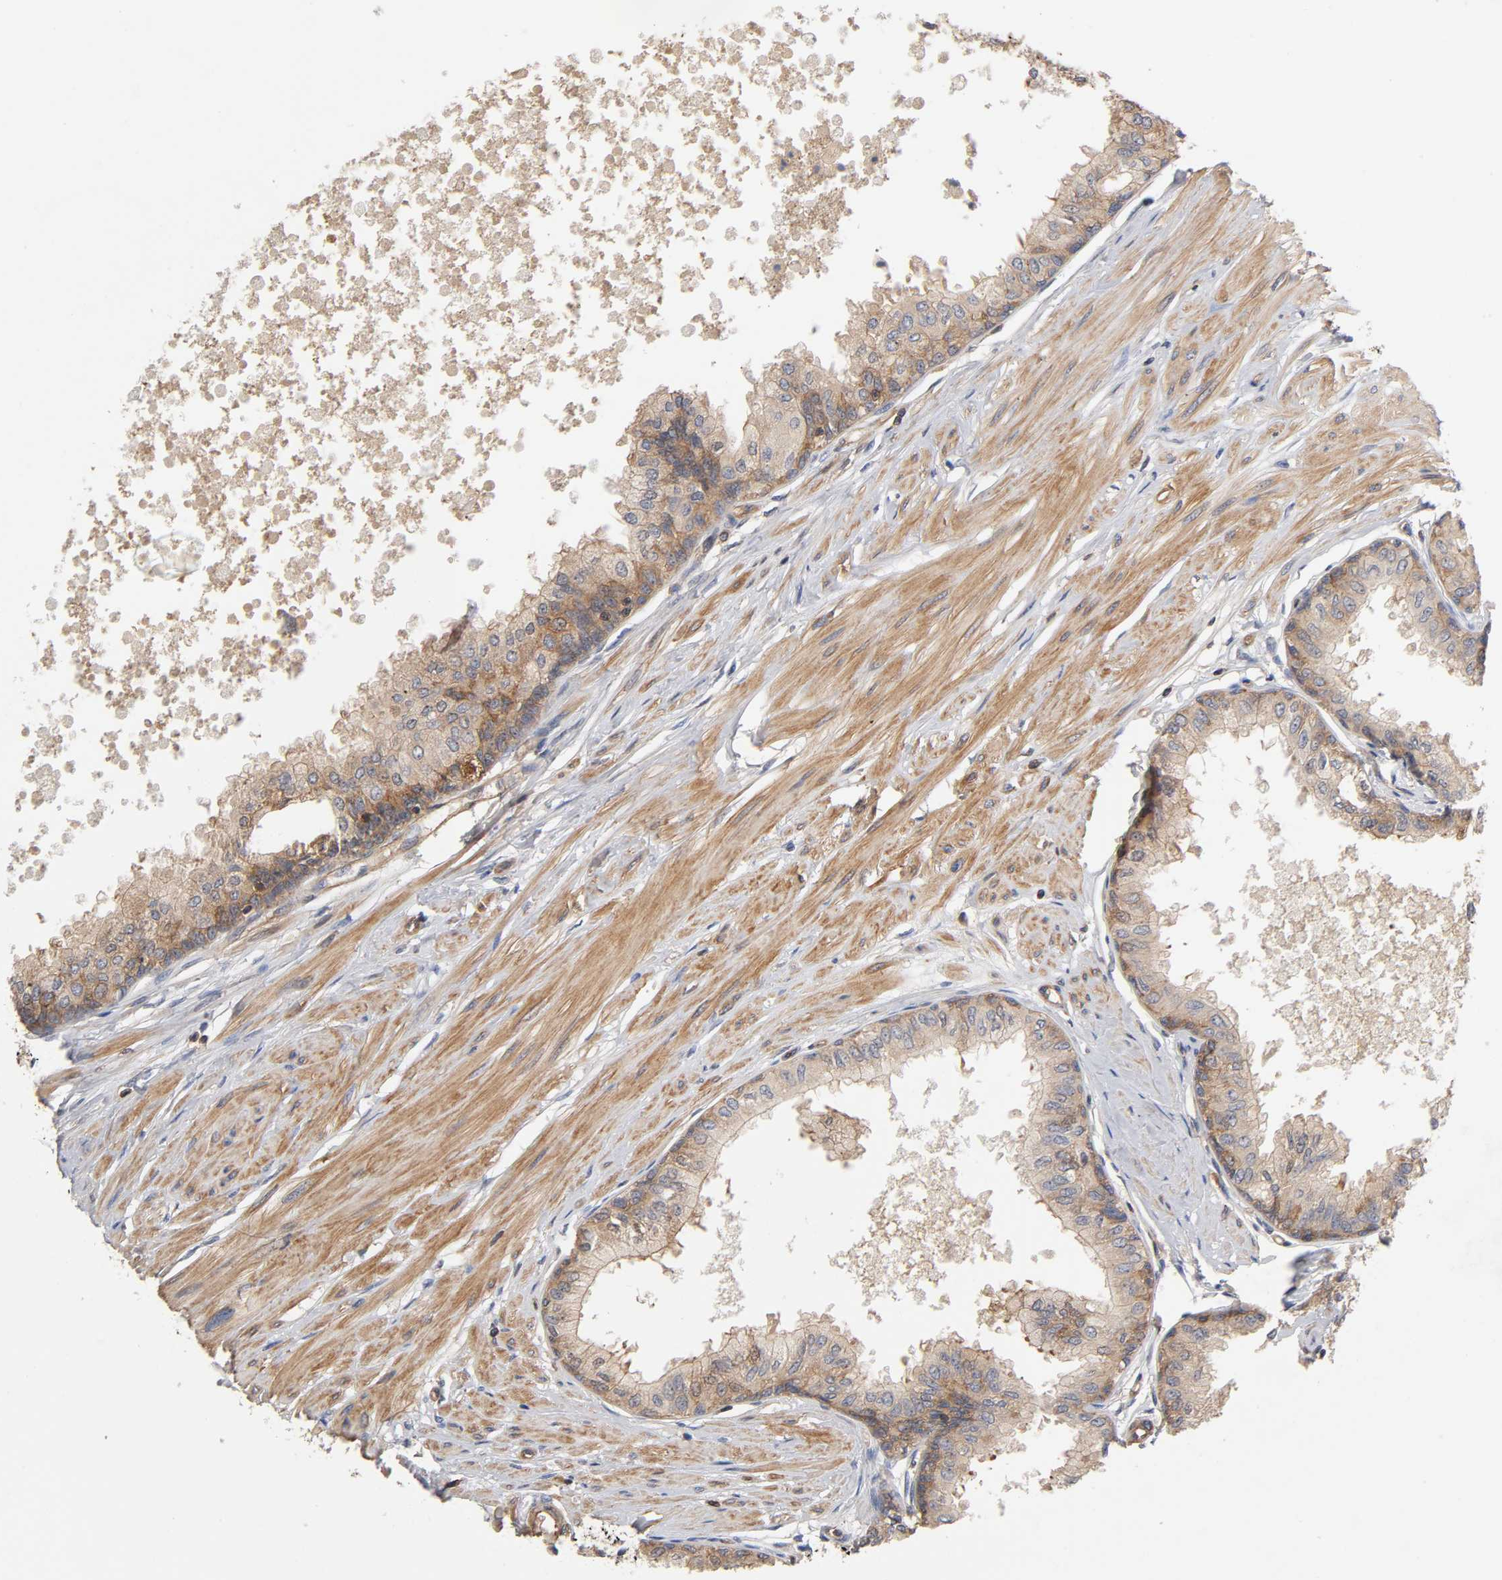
{"staining": {"intensity": "moderate", "quantity": "25%-75%", "location": "cytoplasmic/membranous"}, "tissue": "prostate", "cell_type": "Glandular cells", "image_type": "normal", "snomed": [{"axis": "morphology", "description": "Normal tissue, NOS"}, {"axis": "topography", "description": "Prostate"}, {"axis": "topography", "description": "Seminal veicle"}], "caption": "IHC (DAB) staining of unremarkable human prostate shows moderate cytoplasmic/membranous protein expression in about 25%-75% of glandular cells. The staining is performed using DAB brown chromogen to label protein expression. The nuclei are counter-stained blue using hematoxylin.", "gene": "LAMTOR2", "patient": {"sex": "male", "age": 60}}